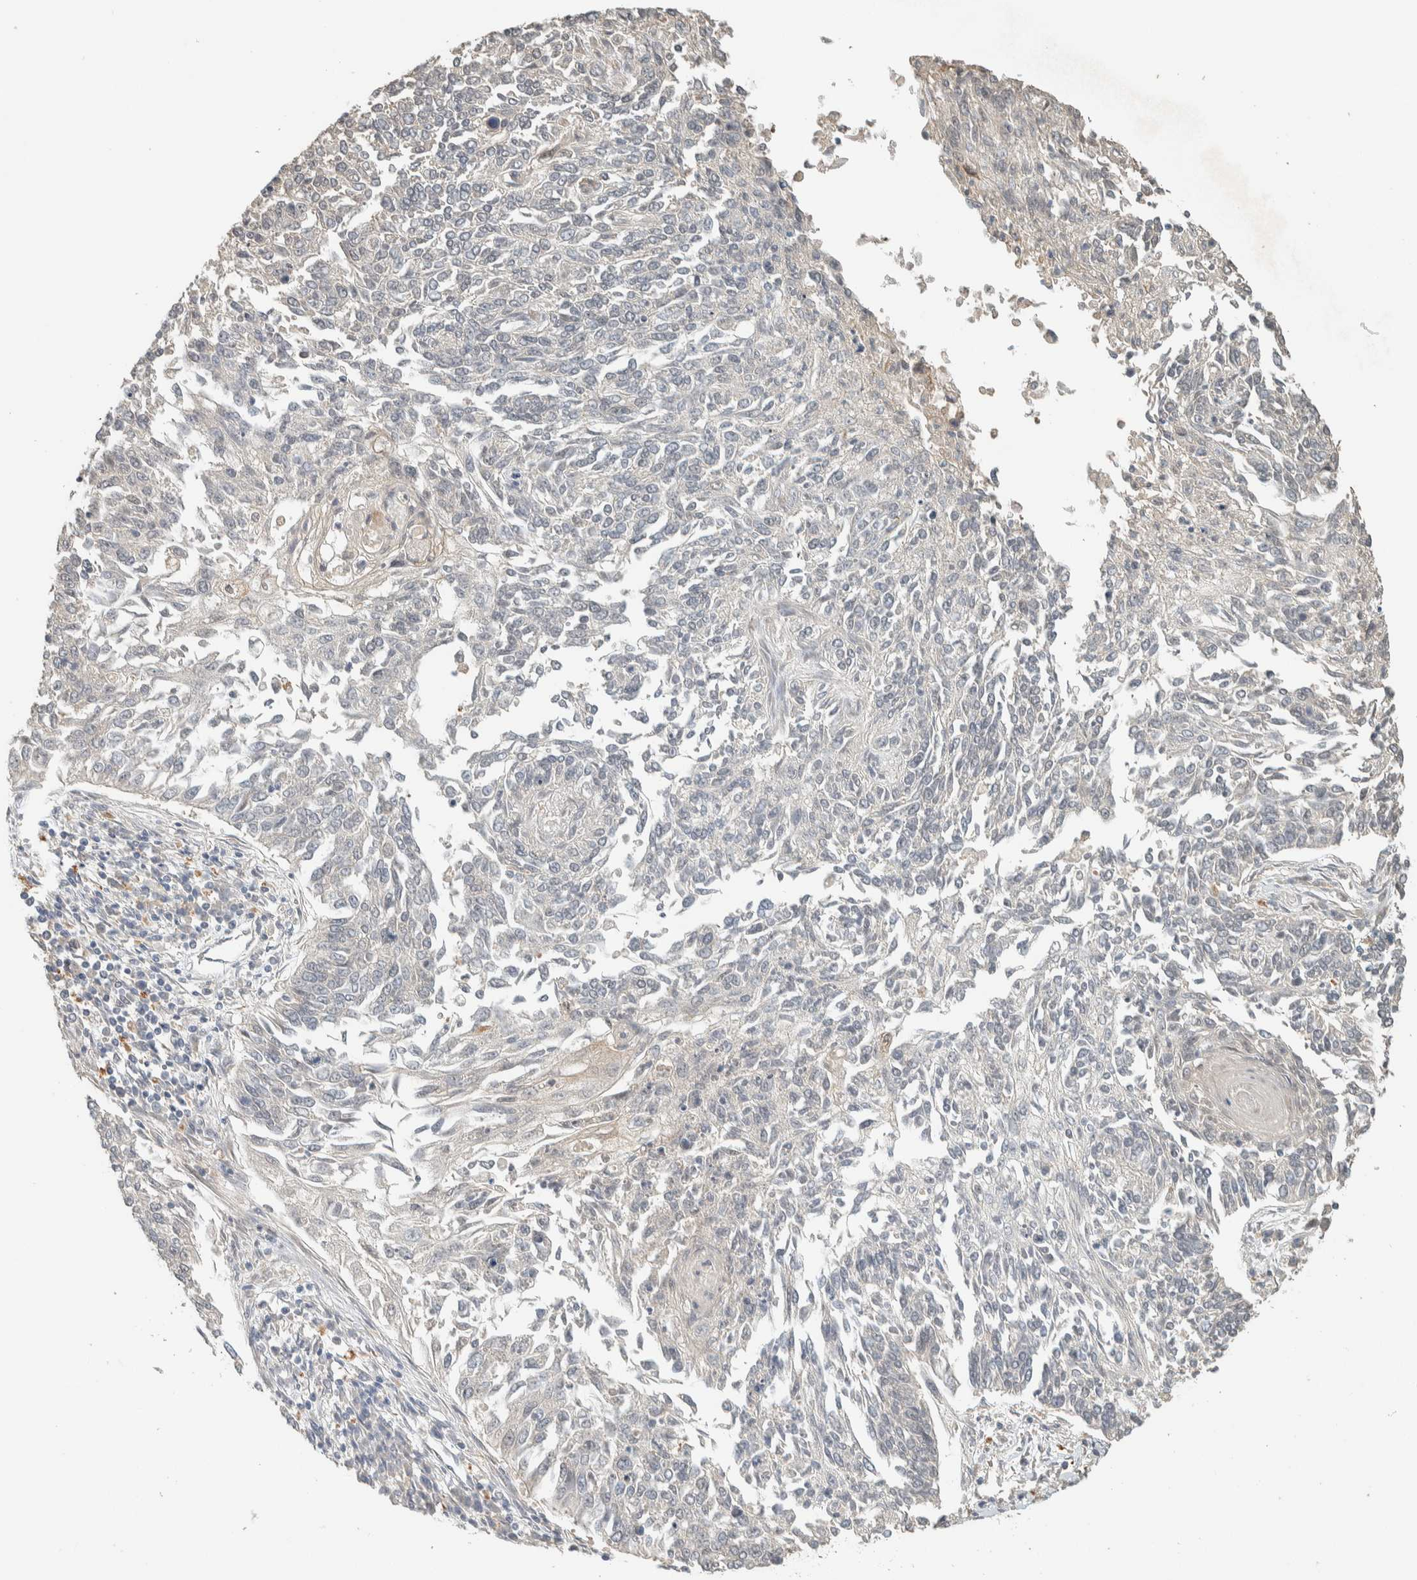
{"staining": {"intensity": "negative", "quantity": "none", "location": "none"}, "tissue": "lung cancer", "cell_type": "Tumor cells", "image_type": "cancer", "snomed": [{"axis": "morphology", "description": "Normal tissue, NOS"}, {"axis": "morphology", "description": "Squamous cell carcinoma, NOS"}, {"axis": "topography", "description": "Cartilage tissue"}, {"axis": "topography", "description": "Bronchus"}, {"axis": "topography", "description": "Lung"}], "caption": "Lung squamous cell carcinoma was stained to show a protein in brown. There is no significant positivity in tumor cells.", "gene": "RAB11FIP1", "patient": {"sex": "female", "age": 49}}